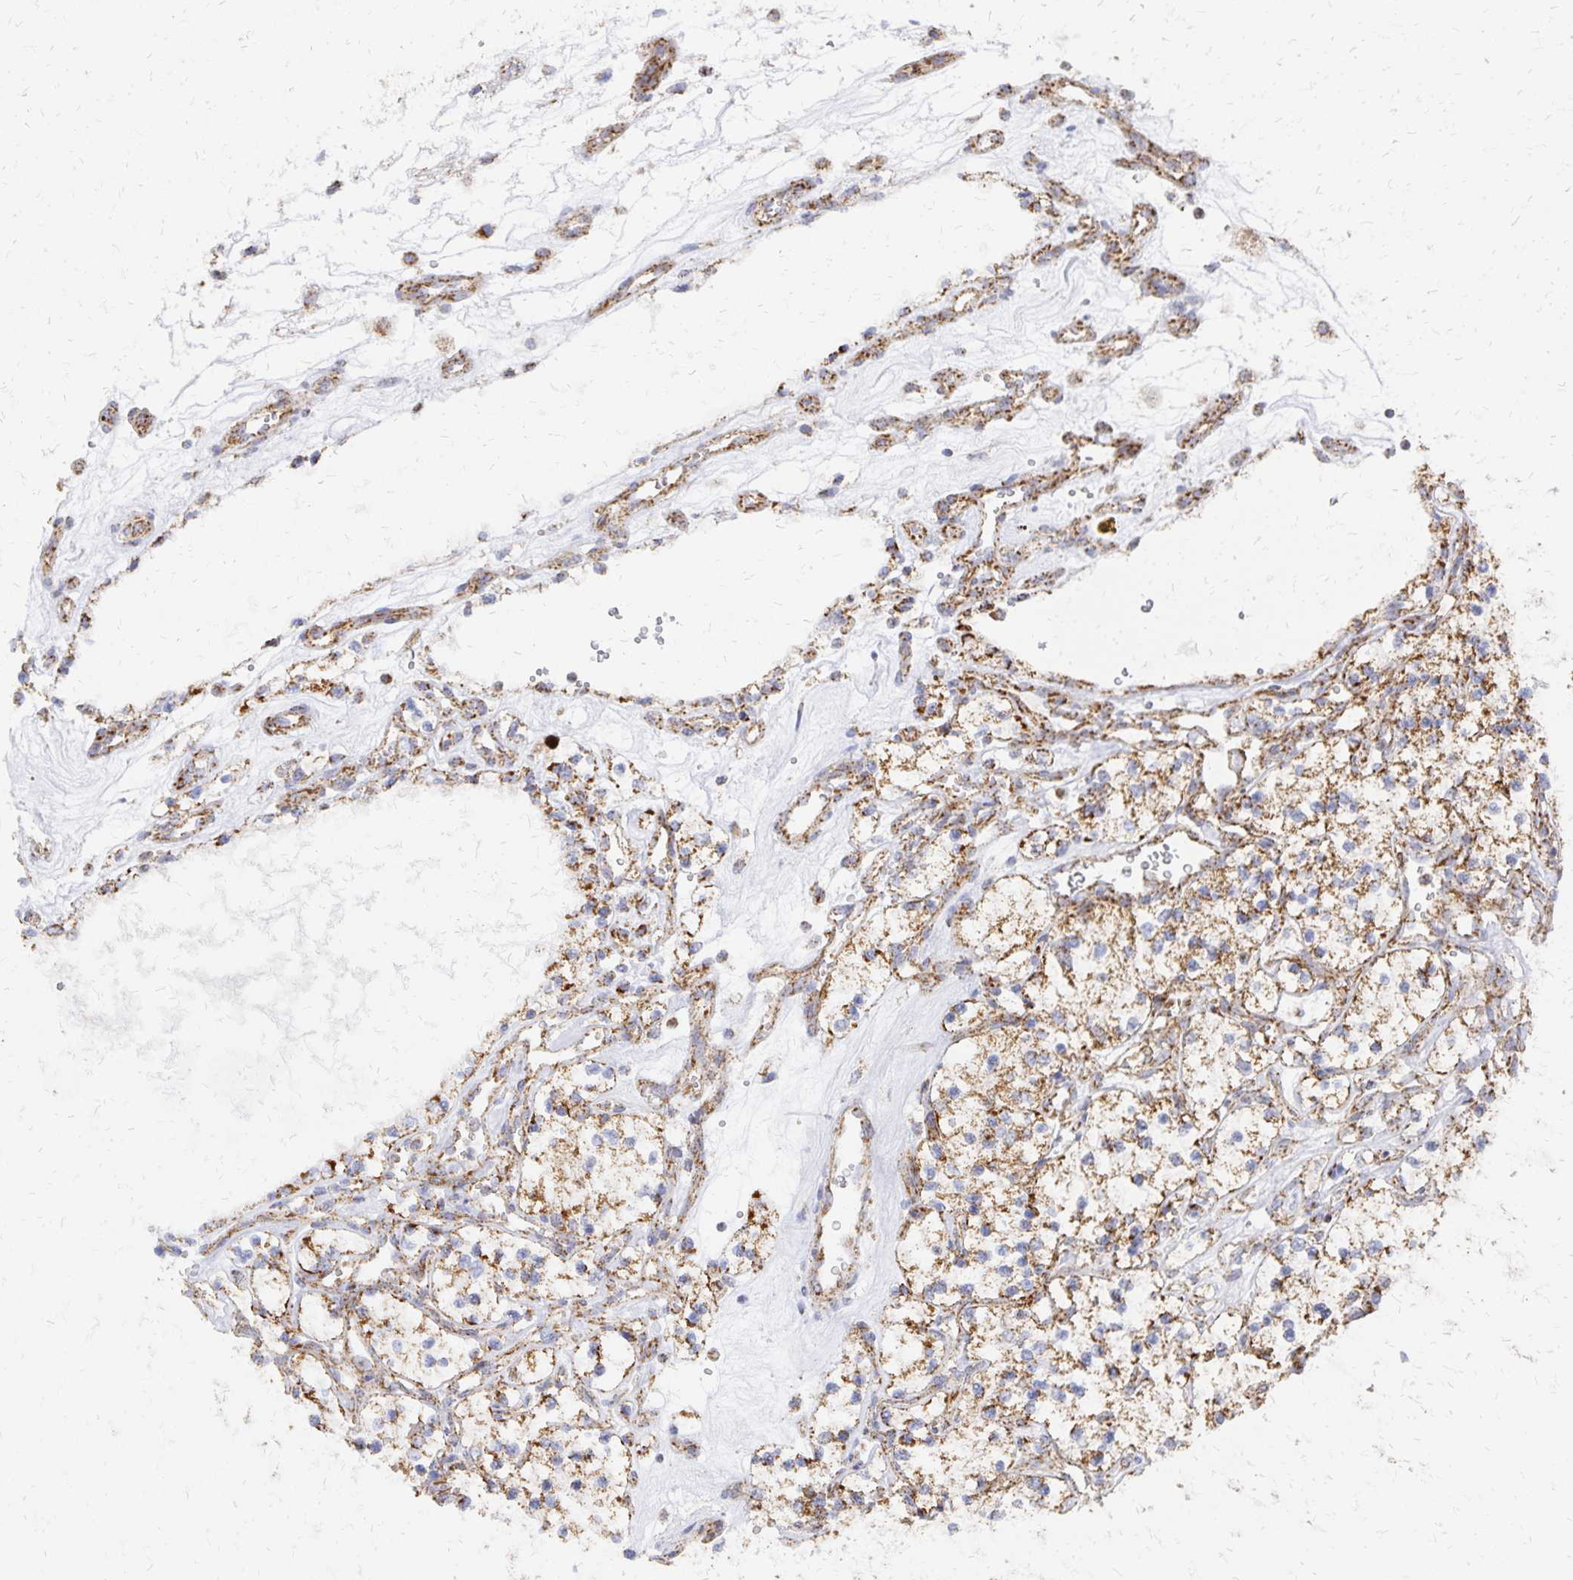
{"staining": {"intensity": "moderate", "quantity": ">75%", "location": "cytoplasmic/membranous"}, "tissue": "renal cancer", "cell_type": "Tumor cells", "image_type": "cancer", "snomed": [{"axis": "morphology", "description": "Adenocarcinoma, NOS"}, {"axis": "topography", "description": "Kidney"}], "caption": "This image demonstrates IHC staining of adenocarcinoma (renal), with medium moderate cytoplasmic/membranous staining in approximately >75% of tumor cells.", "gene": "STOML2", "patient": {"sex": "female", "age": 69}}